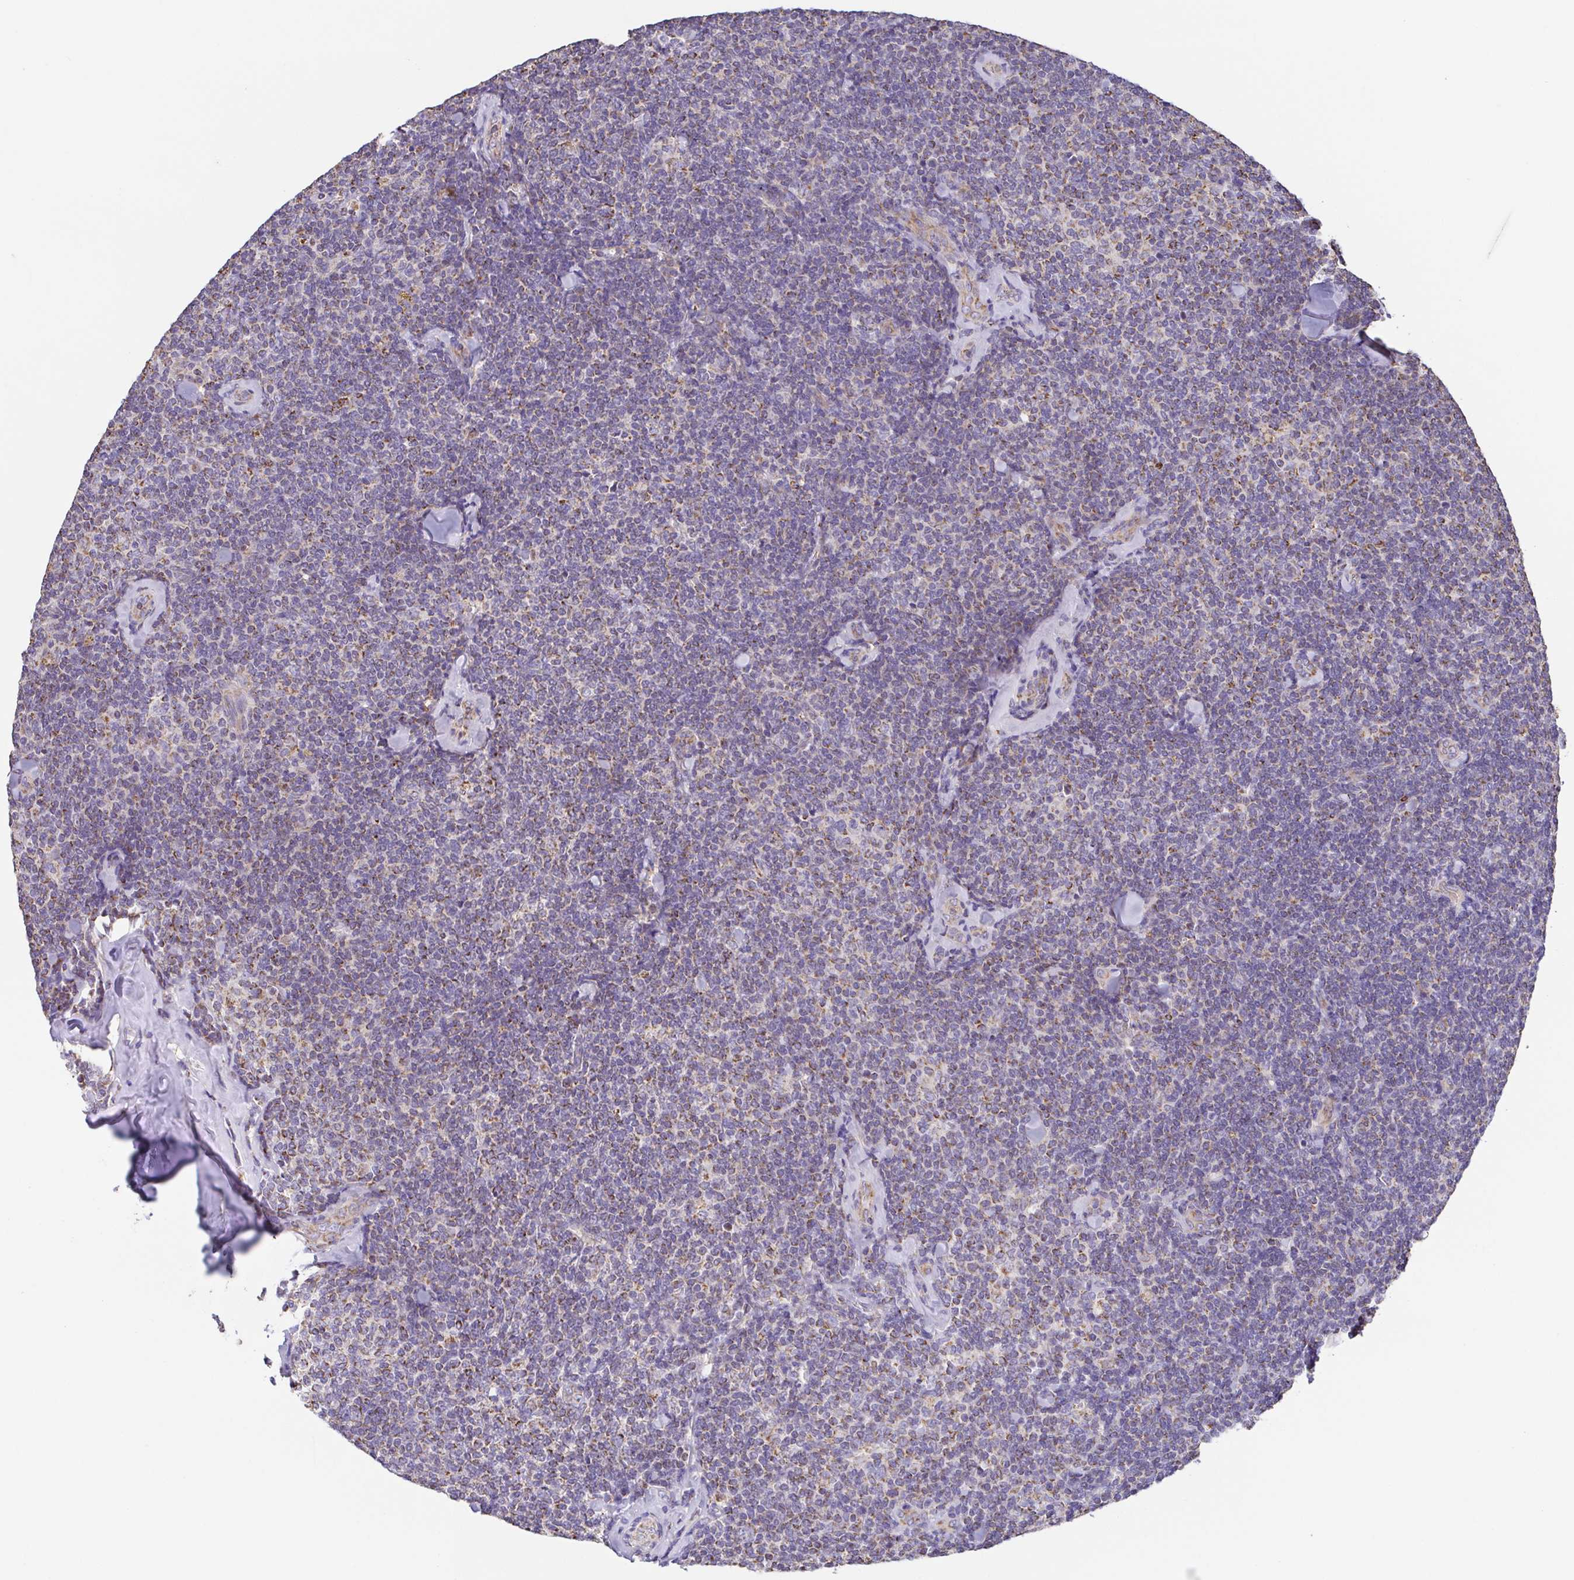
{"staining": {"intensity": "moderate", "quantity": ">75%", "location": "cytoplasmic/membranous"}, "tissue": "lymphoma", "cell_type": "Tumor cells", "image_type": "cancer", "snomed": [{"axis": "morphology", "description": "Malignant lymphoma, non-Hodgkin's type, Low grade"}, {"axis": "topography", "description": "Lymph node"}], "caption": "High-magnification brightfield microscopy of malignant lymphoma, non-Hodgkin's type (low-grade) stained with DAB (brown) and counterstained with hematoxylin (blue). tumor cells exhibit moderate cytoplasmic/membranous expression is identified in approximately>75% of cells.", "gene": "GINM1", "patient": {"sex": "female", "age": 56}}